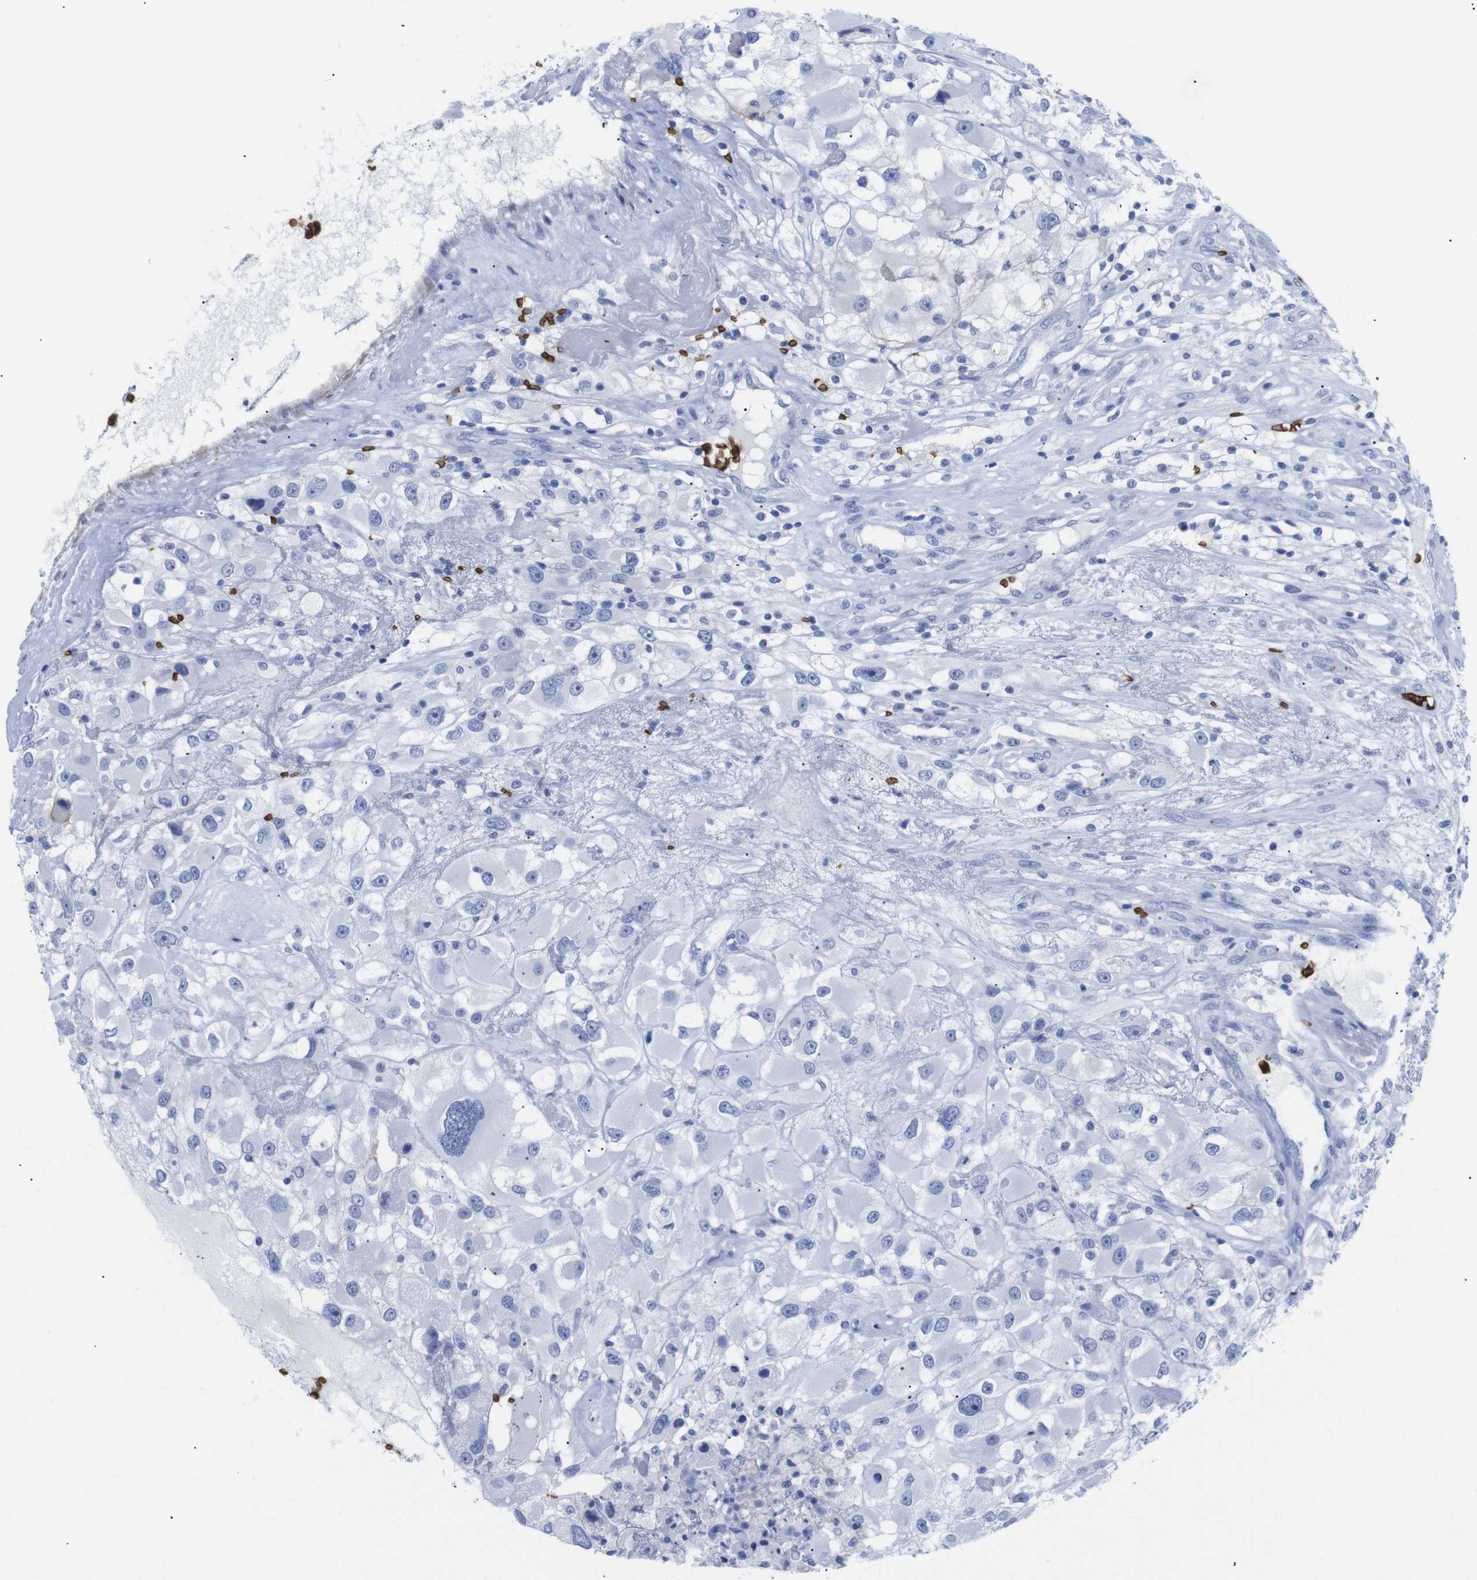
{"staining": {"intensity": "negative", "quantity": "none", "location": "none"}, "tissue": "renal cancer", "cell_type": "Tumor cells", "image_type": "cancer", "snomed": [{"axis": "morphology", "description": "Adenocarcinoma, NOS"}, {"axis": "topography", "description": "Kidney"}], "caption": "High power microscopy histopathology image of an IHC photomicrograph of adenocarcinoma (renal), revealing no significant positivity in tumor cells.", "gene": "S1PR2", "patient": {"sex": "female", "age": 52}}